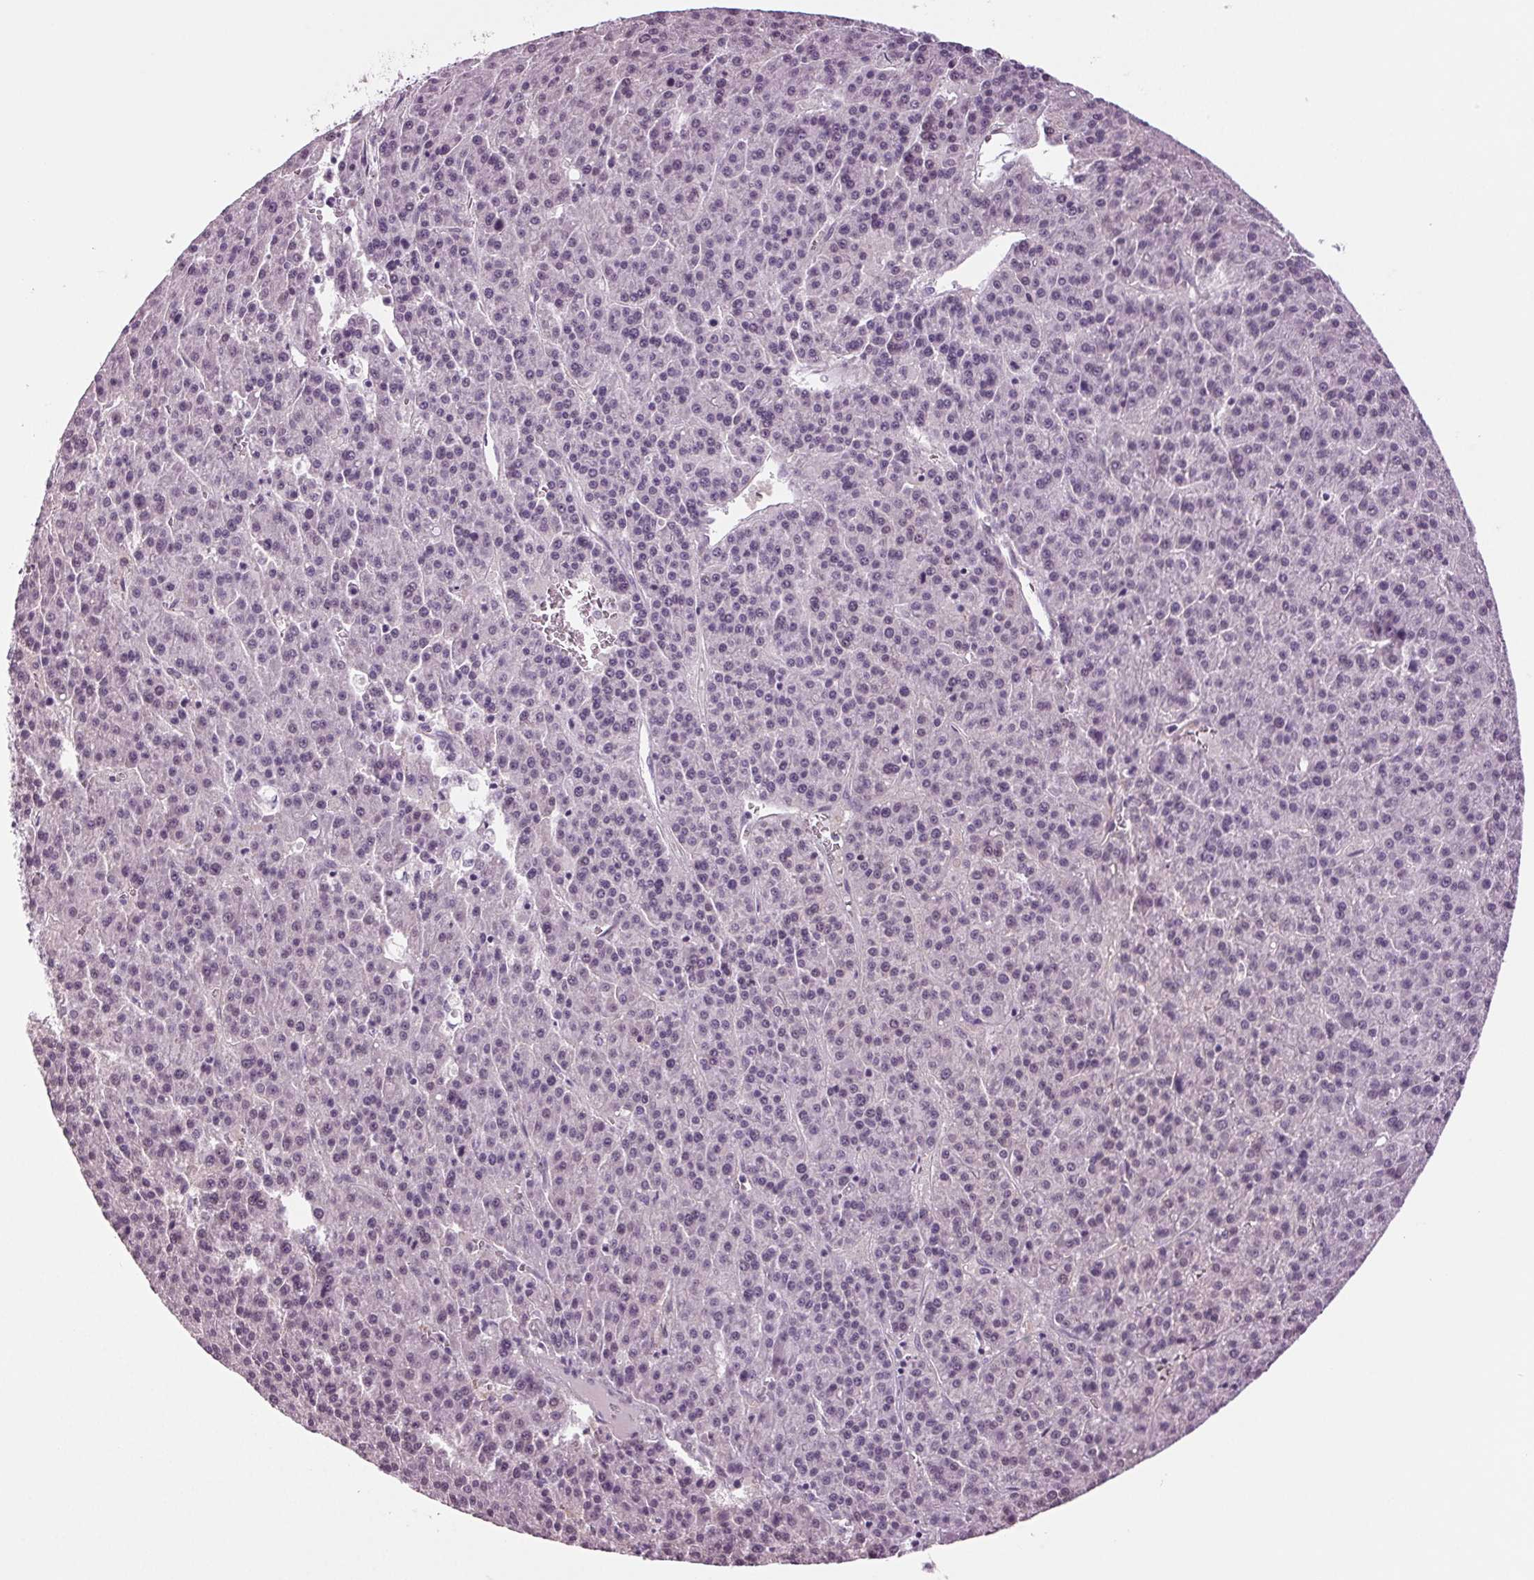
{"staining": {"intensity": "negative", "quantity": "none", "location": "none"}, "tissue": "liver cancer", "cell_type": "Tumor cells", "image_type": "cancer", "snomed": [{"axis": "morphology", "description": "Carcinoma, Hepatocellular, NOS"}, {"axis": "topography", "description": "Liver"}], "caption": "IHC micrograph of liver cancer stained for a protein (brown), which exhibits no positivity in tumor cells.", "gene": "BHLHE22", "patient": {"sex": "female", "age": 58}}